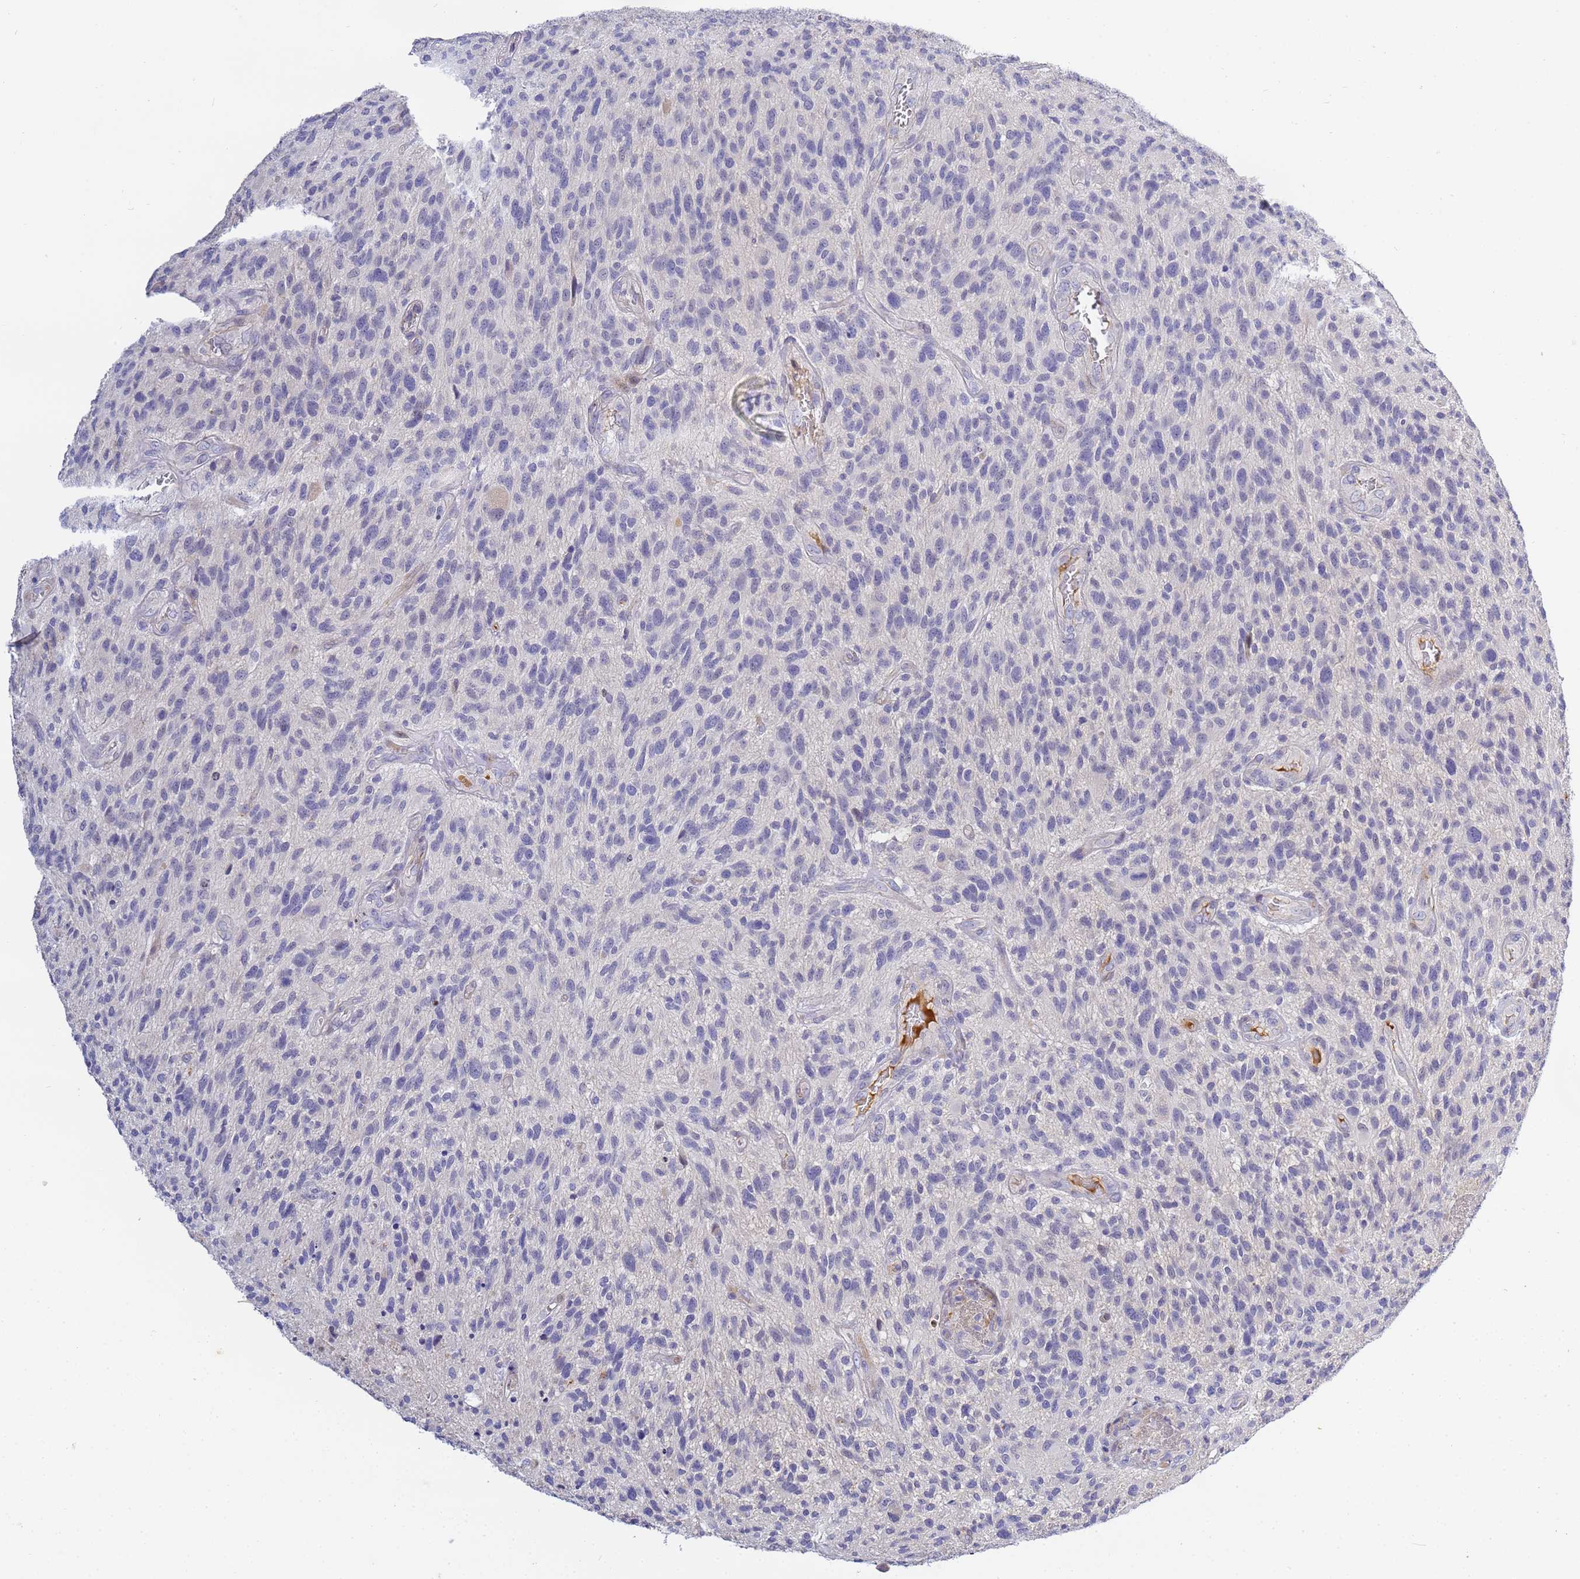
{"staining": {"intensity": "negative", "quantity": "none", "location": "none"}, "tissue": "glioma", "cell_type": "Tumor cells", "image_type": "cancer", "snomed": [{"axis": "morphology", "description": "Glioma, malignant, High grade"}, {"axis": "topography", "description": "Brain"}], "caption": "Immunohistochemical staining of glioma exhibits no significant staining in tumor cells.", "gene": "CFH", "patient": {"sex": "male", "age": 47}}